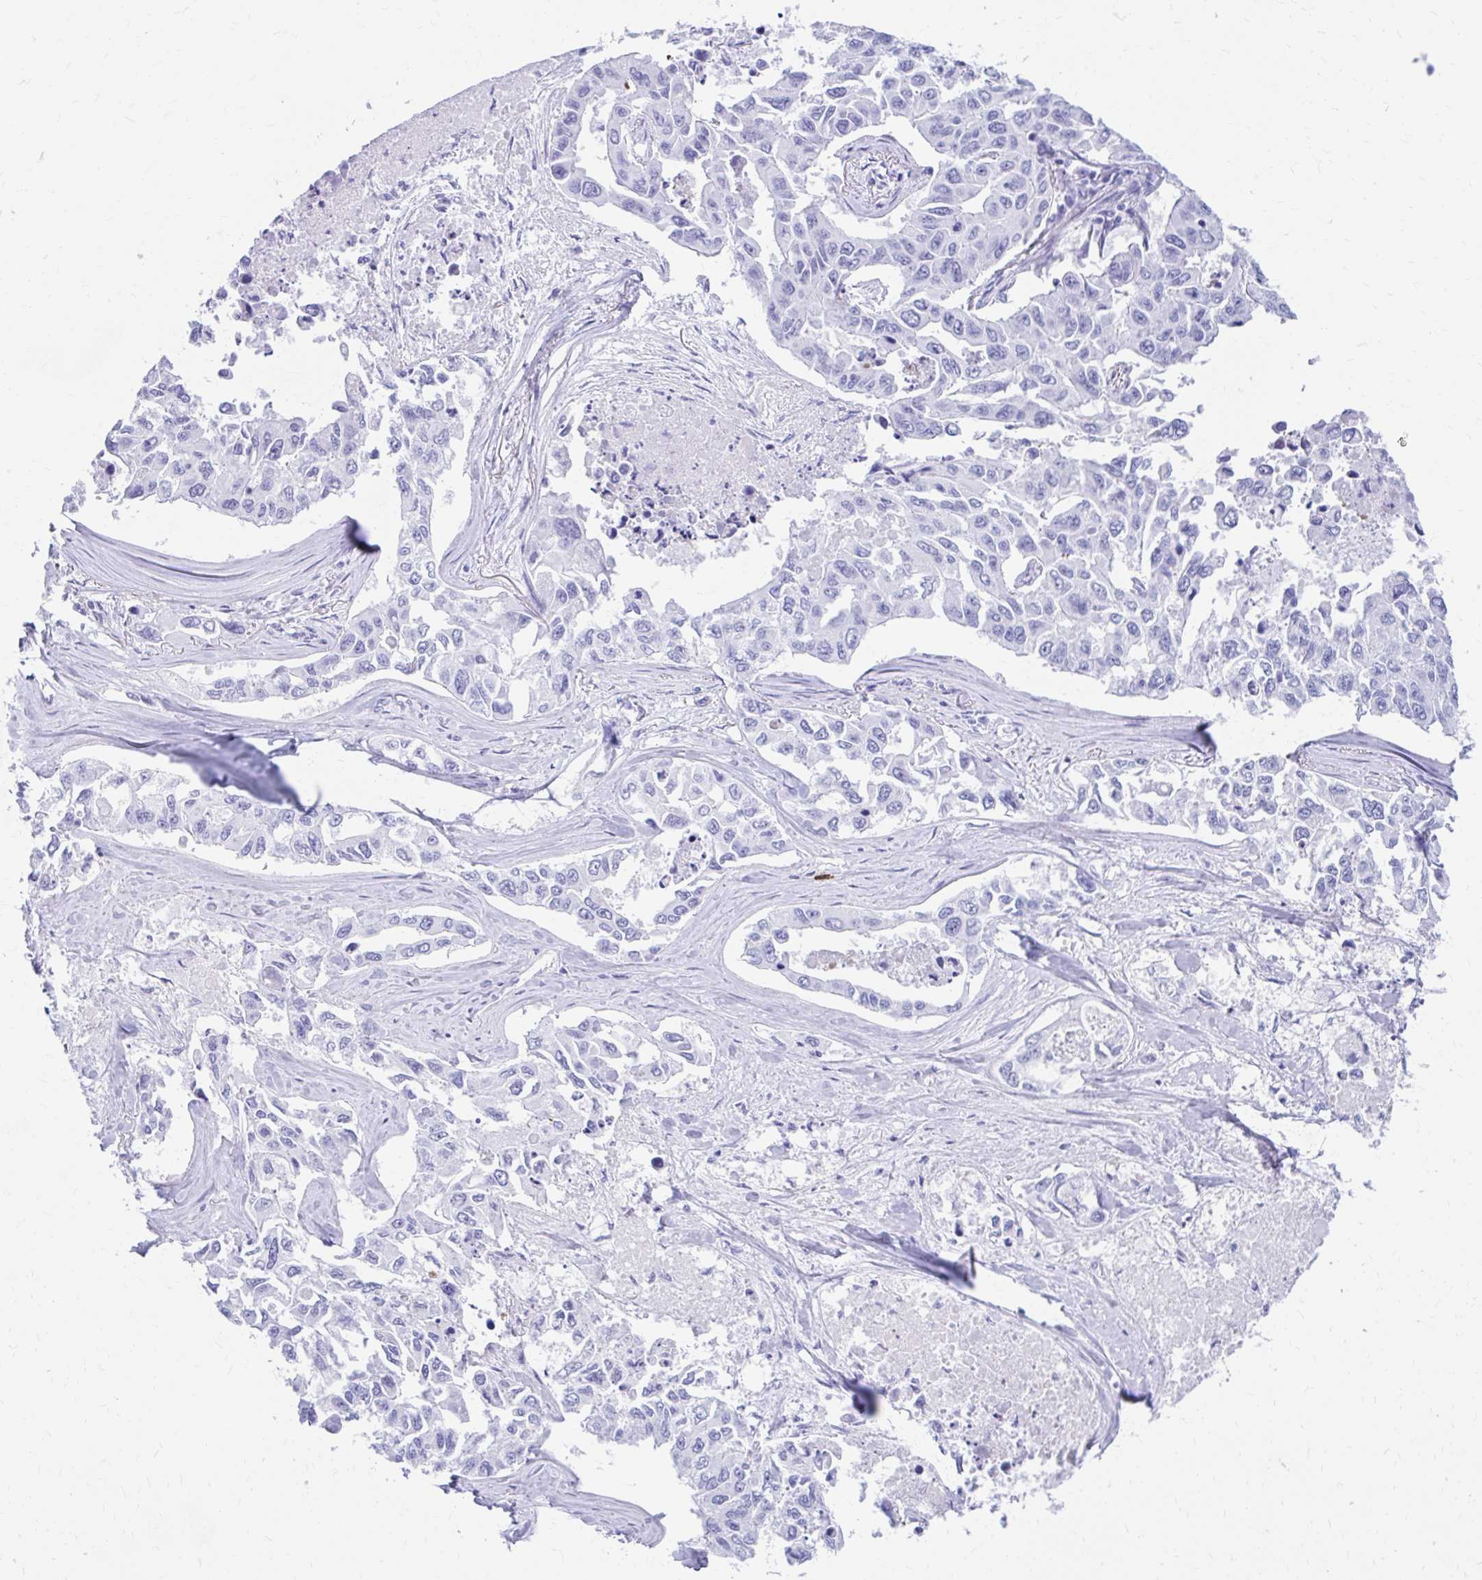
{"staining": {"intensity": "negative", "quantity": "none", "location": "none"}, "tissue": "lung cancer", "cell_type": "Tumor cells", "image_type": "cancer", "snomed": [{"axis": "morphology", "description": "Adenocarcinoma, NOS"}, {"axis": "topography", "description": "Lung"}], "caption": "Immunohistochemistry of lung cancer displays no expression in tumor cells.", "gene": "NSG2", "patient": {"sex": "male", "age": 64}}